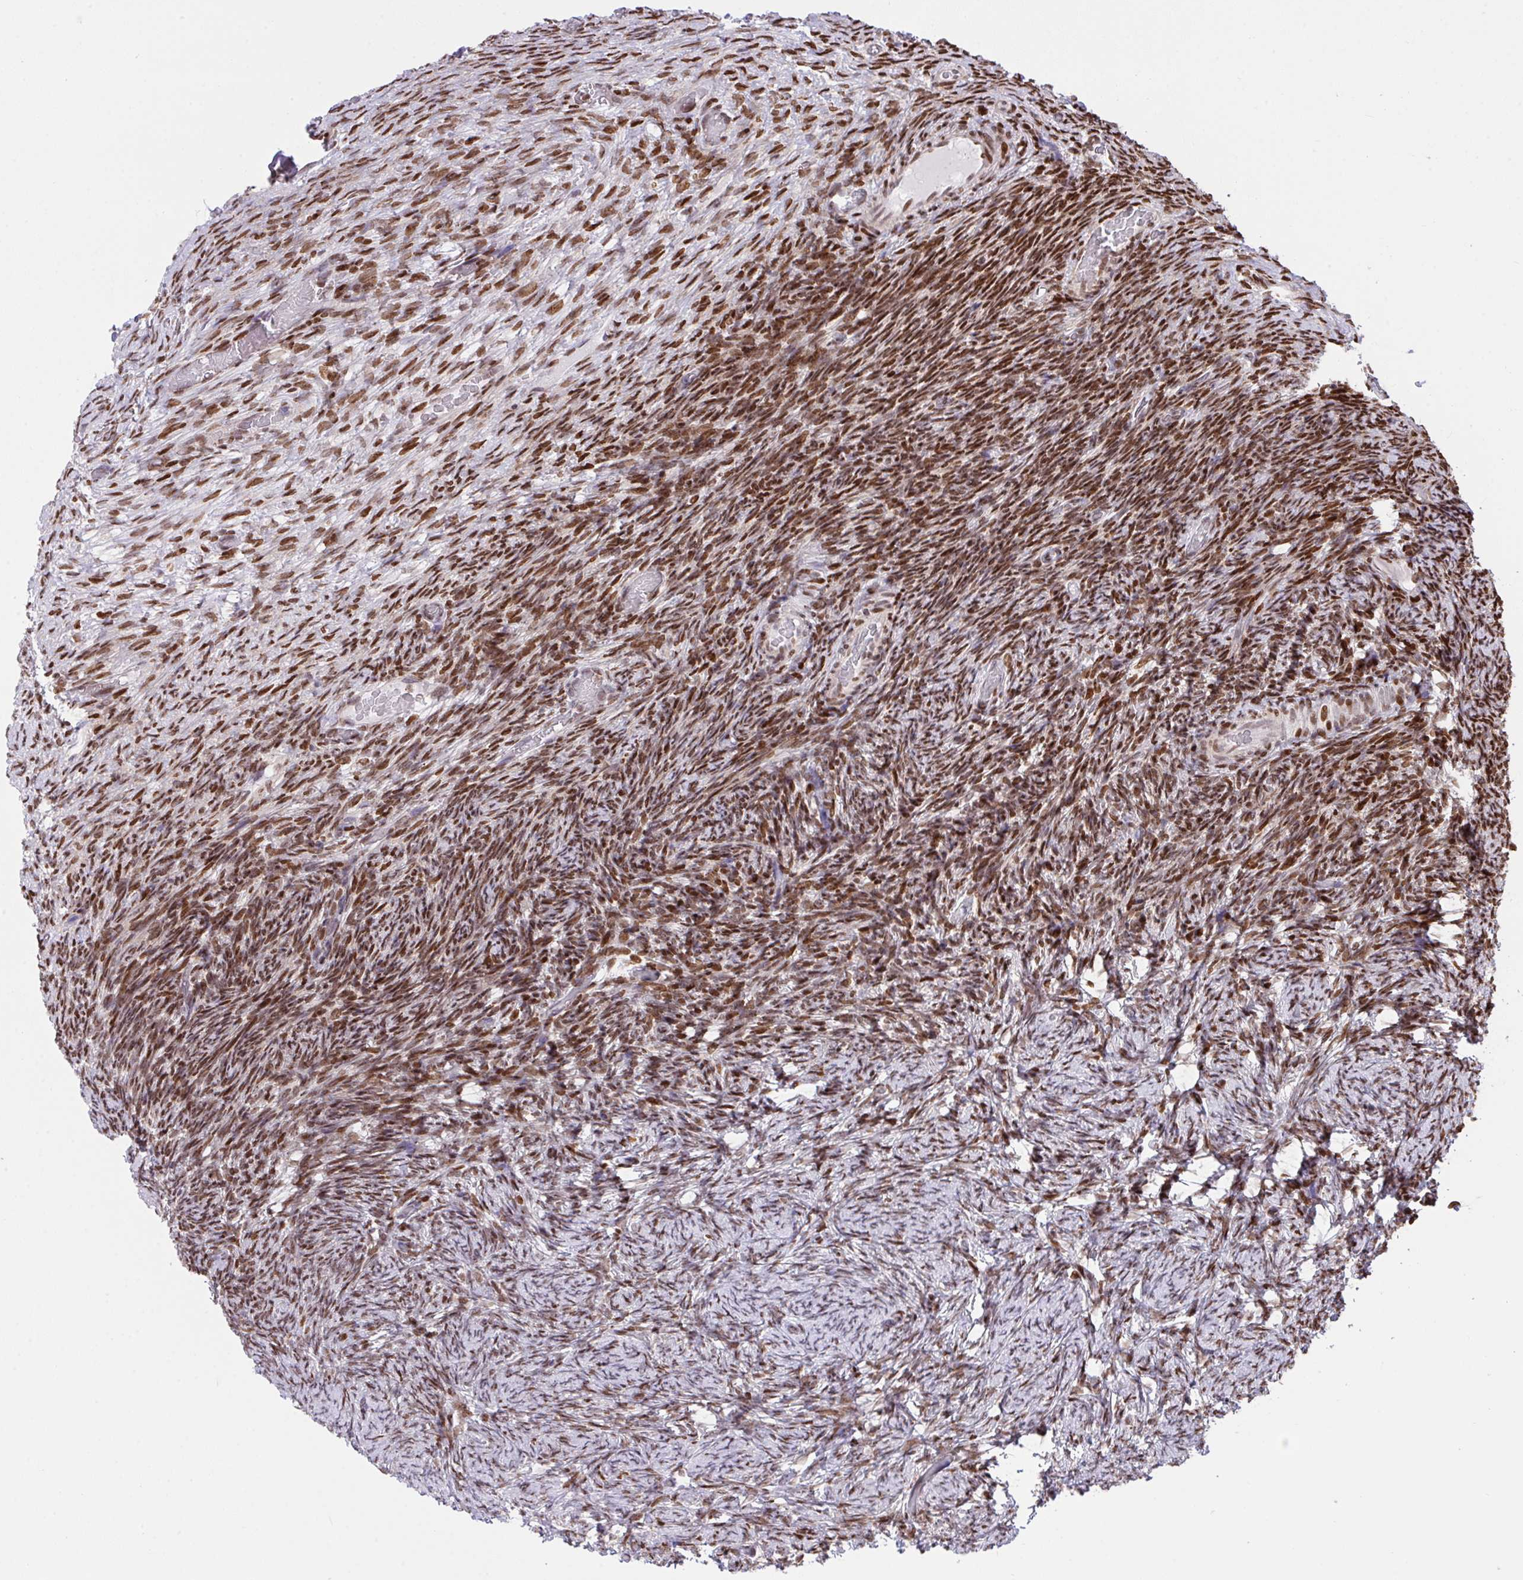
{"staining": {"intensity": "strong", "quantity": ">75%", "location": "nuclear"}, "tissue": "ovary", "cell_type": "Ovarian stroma cells", "image_type": "normal", "snomed": [{"axis": "morphology", "description": "Normal tissue, NOS"}, {"axis": "topography", "description": "Ovary"}], "caption": "A histopathology image showing strong nuclear staining in about >75% of ovarian stroma cells in normal ovary, as visualized by brown immunohistochemical staining.", "gene": "RAPGEF5", "patient": {"sex": "female", "age": 34}}